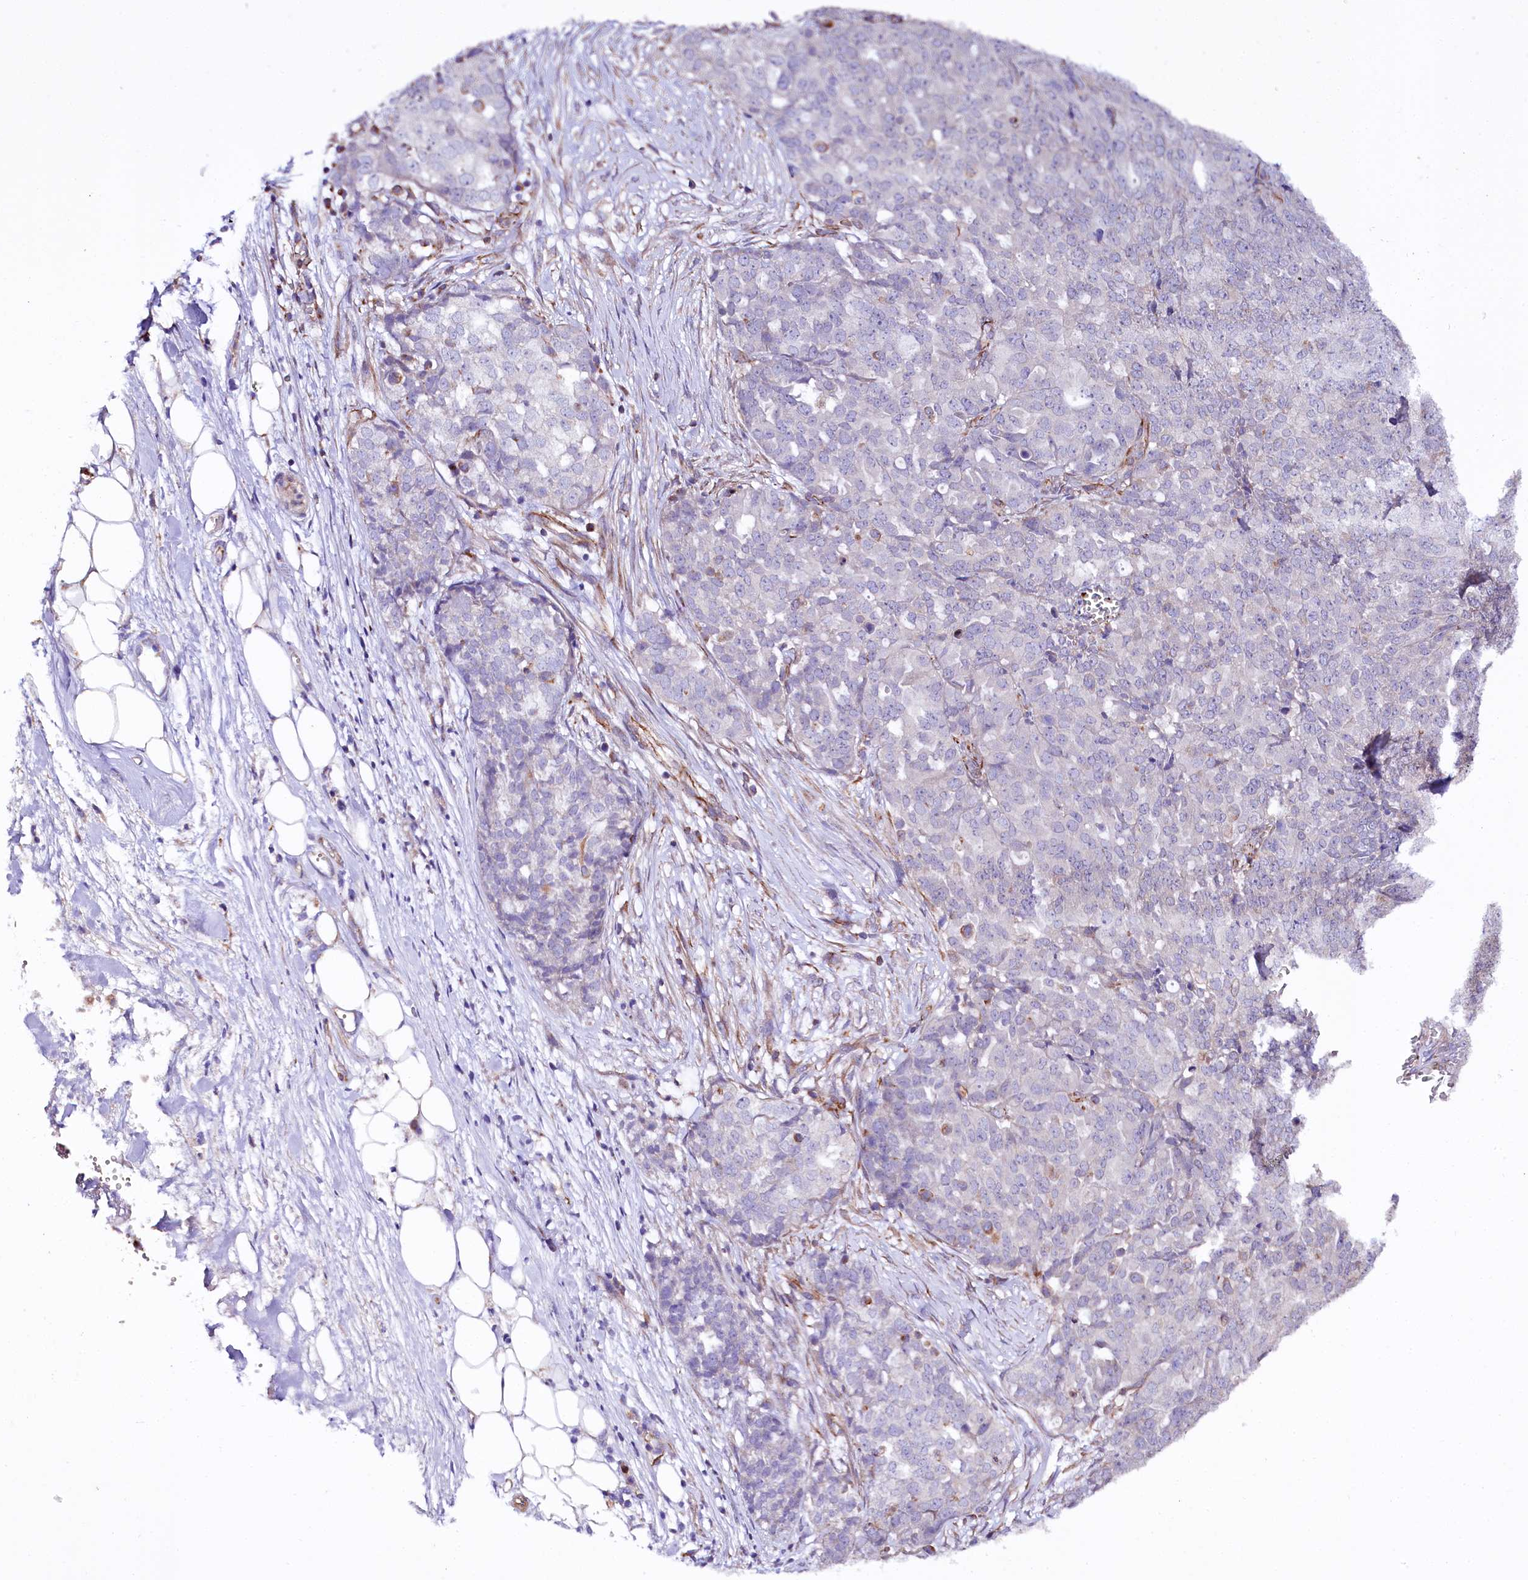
{"staining": {"intensity": "negative", "quantity": "none", "location": "none"}, "tissue": "ovarian cancer", "cell_type": "Tumor cells", "image_type": "cancer", "snomed": [{"axis": "morphology", "description": "Cystadenocarcinoma, serous, NOS"}, {"axis": "topography", "description": "Soft tissue"}, {"axis": "topography", "description": "Ovary"}], "caption": "Tumor cells show no significant protein staining in ovarian cancer. (DAB (3,3'-diaminobenzidine) immunohistochemistry (IHC) visualized using brightfield microscopy, high magnification).", "gene": "TTC12", "patient": {"sex": "female", "age": 57}}